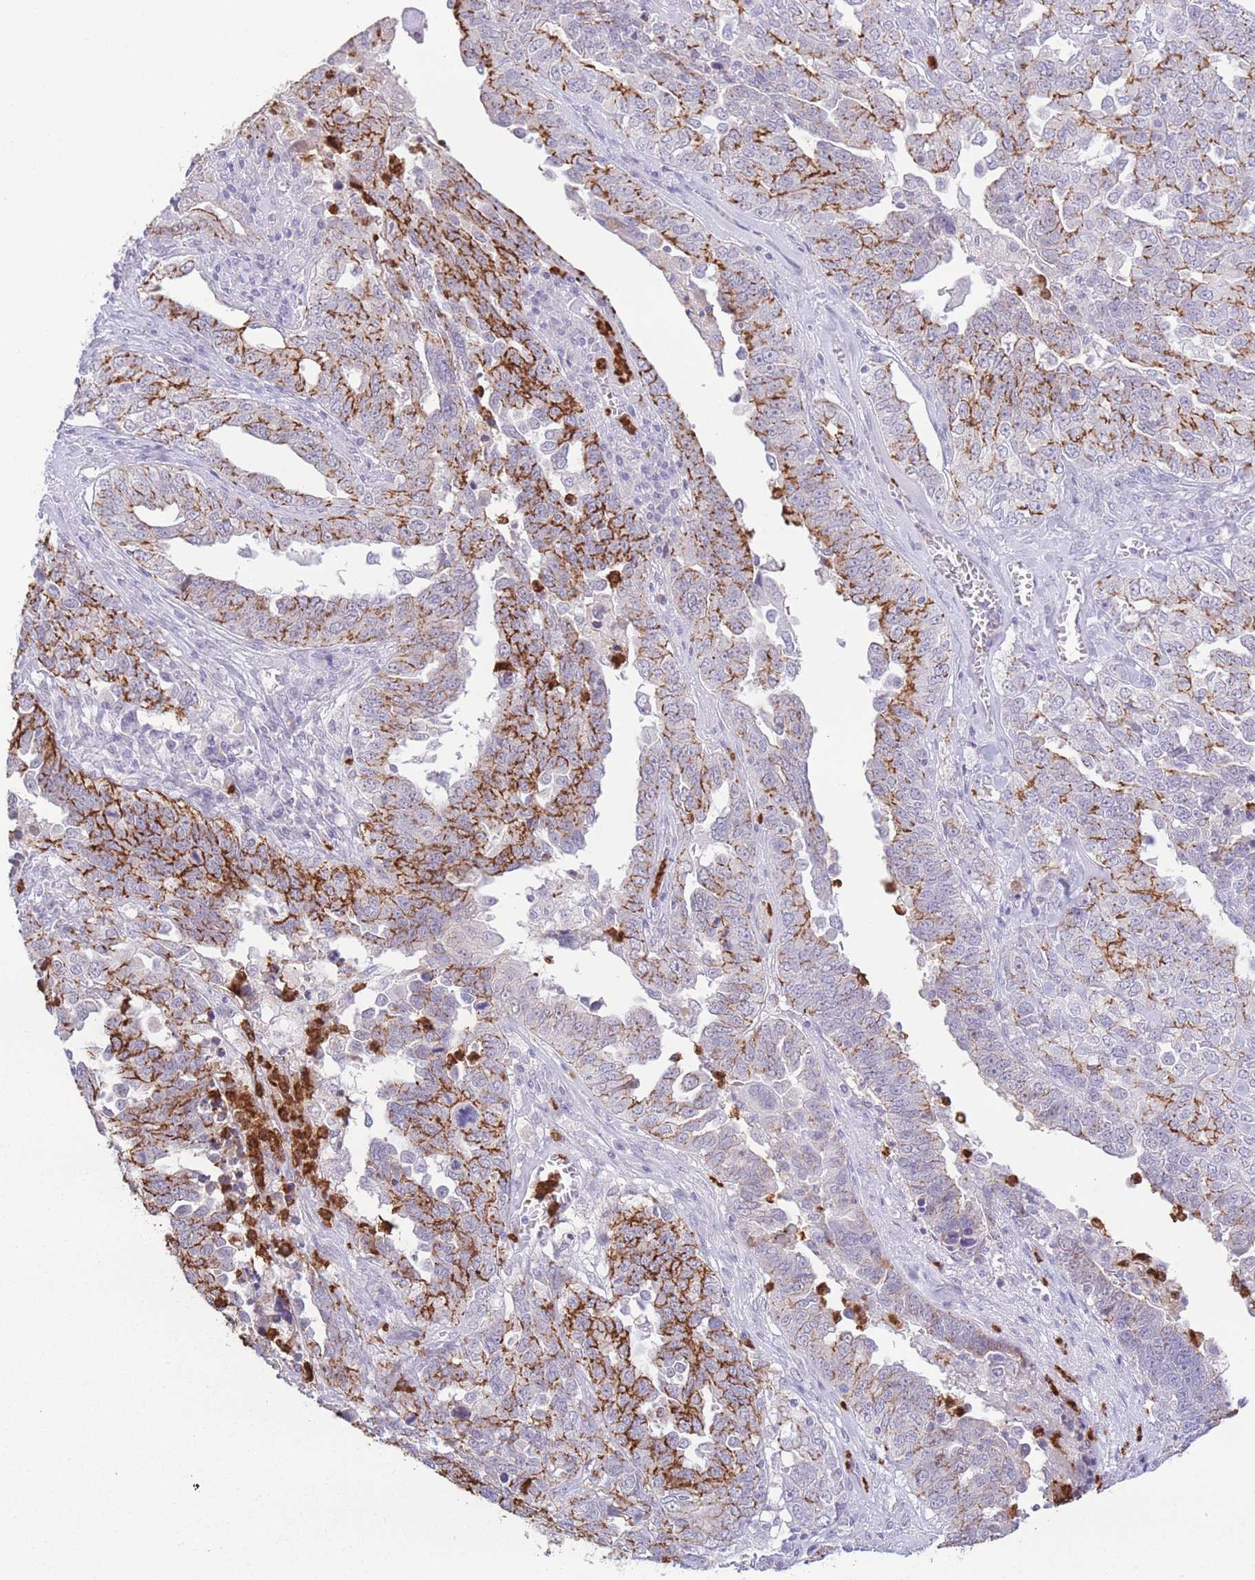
{"staining": {"intensity": "strong", "quantity": "25%-75%", "location": "cytoplasmic/membranous"}, "tissue": "ovarian cancer", "cell_type": "Tumor cells", "image_type": "cancer", "snomed": [{"axis": "morphology", "description": "Carcinoma, endometroid"}, {"axis": "topography", "description": "Ovary"}], "caption": "IHC photomicrograph of ovarian cancer stained for a protein (brown), which reveals high levels of strong cytoplasmic/membranous staining in approximately 25%-75% of tumor cells.", "gene": "LCLAT1", "patient": {"sex": "female", "age": 62}}